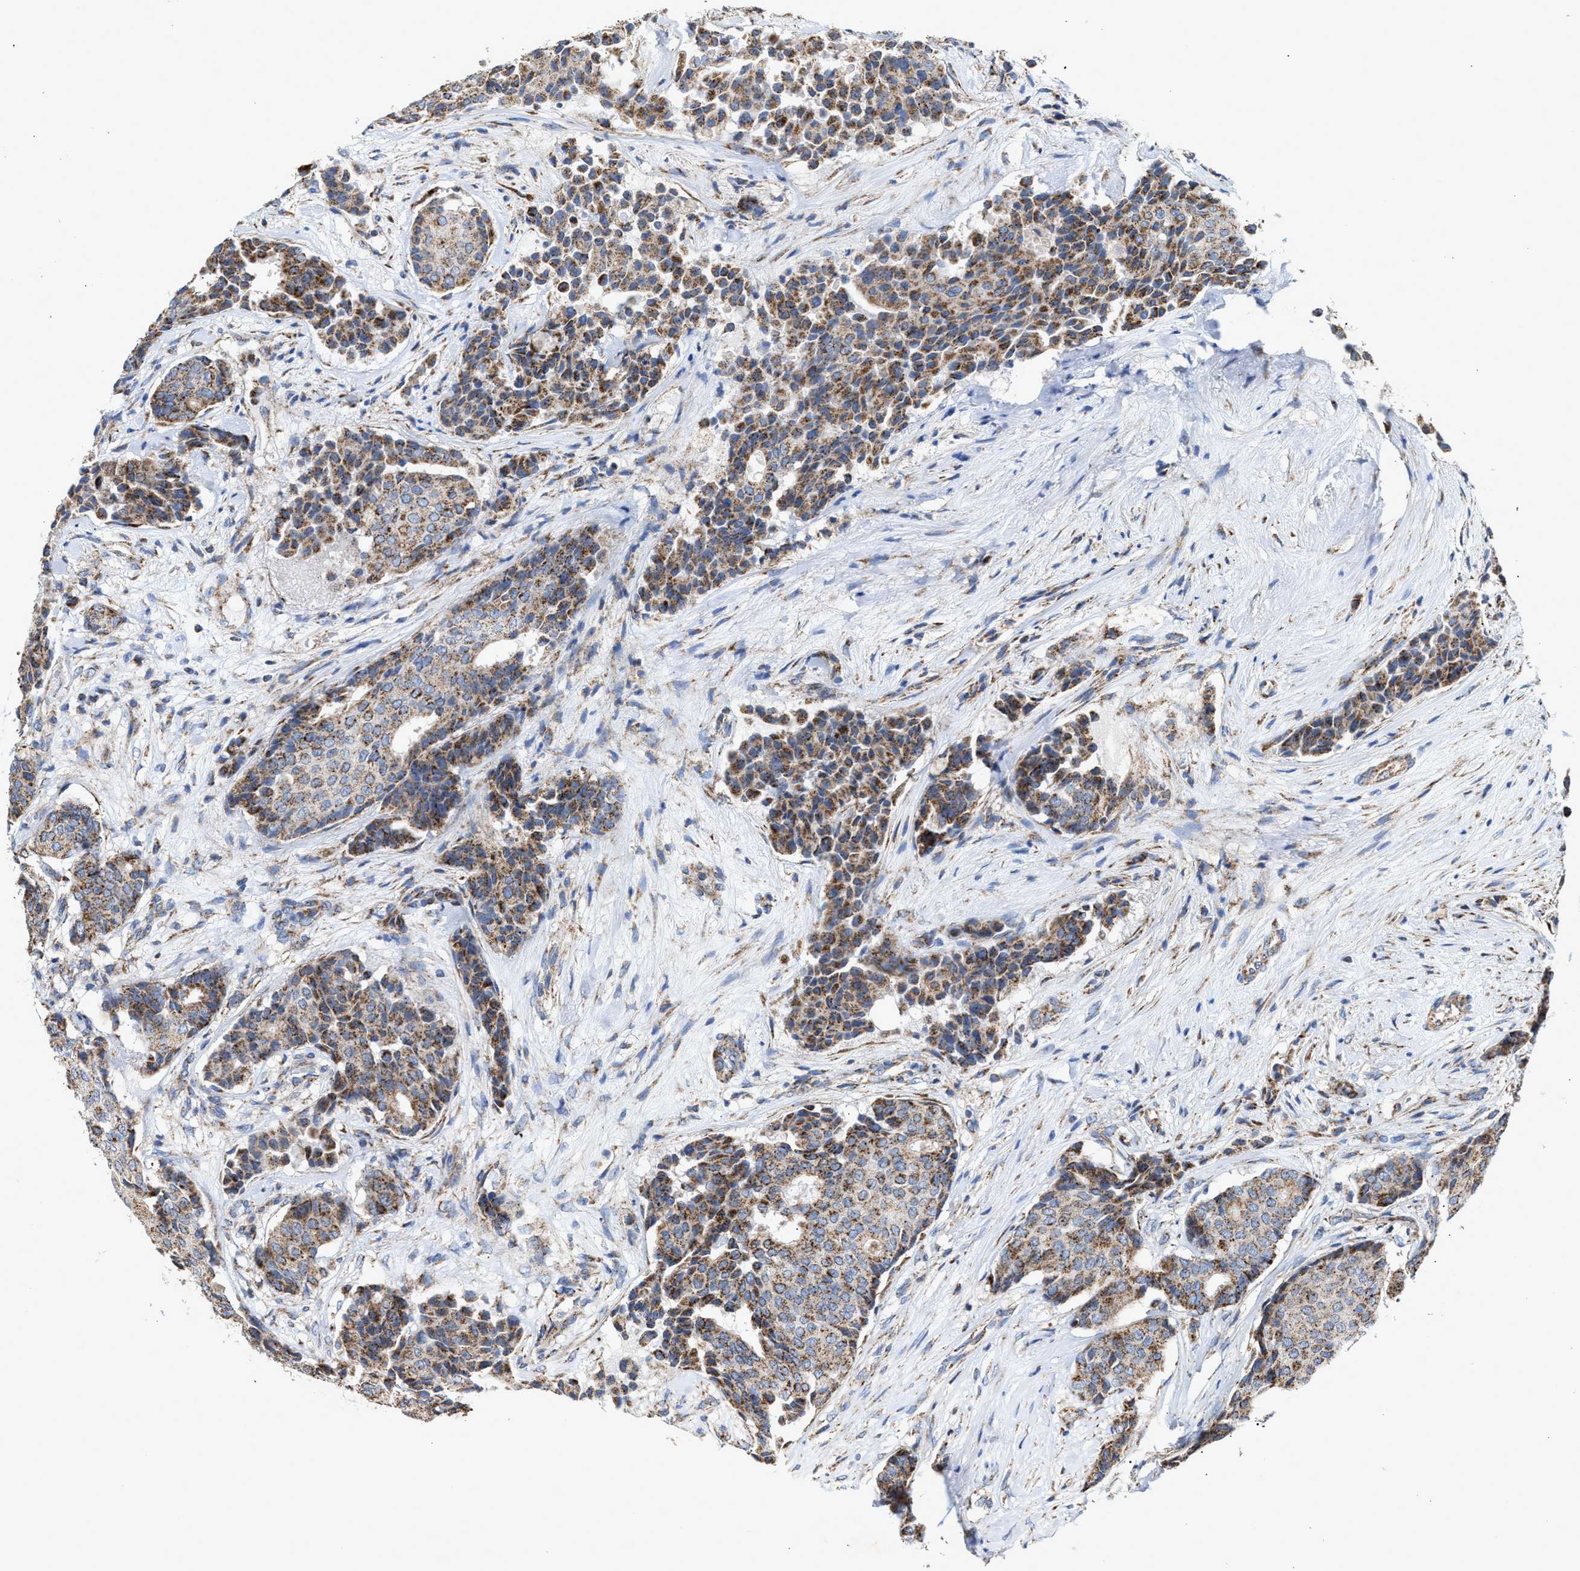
{"staining": {"intensity": "moderate", "quantity": ">75%", "location": "cytoplasmic/membranous"}, "tissue": "breast cancer", "cell_type": "Tumor cells", "image_type": "cancer", "snomed": [{"axis": "morphology", "description": "Duct carcinoma"}, {"axis": "topography", "description": "Breast"}], "caption": "Human invasive ductal carcinoma (breast) stained with a protein marker demonstrates moderate staining in tumor cells.", "gene": "MECR", "patient": {"sex": "female", "age": 75}}